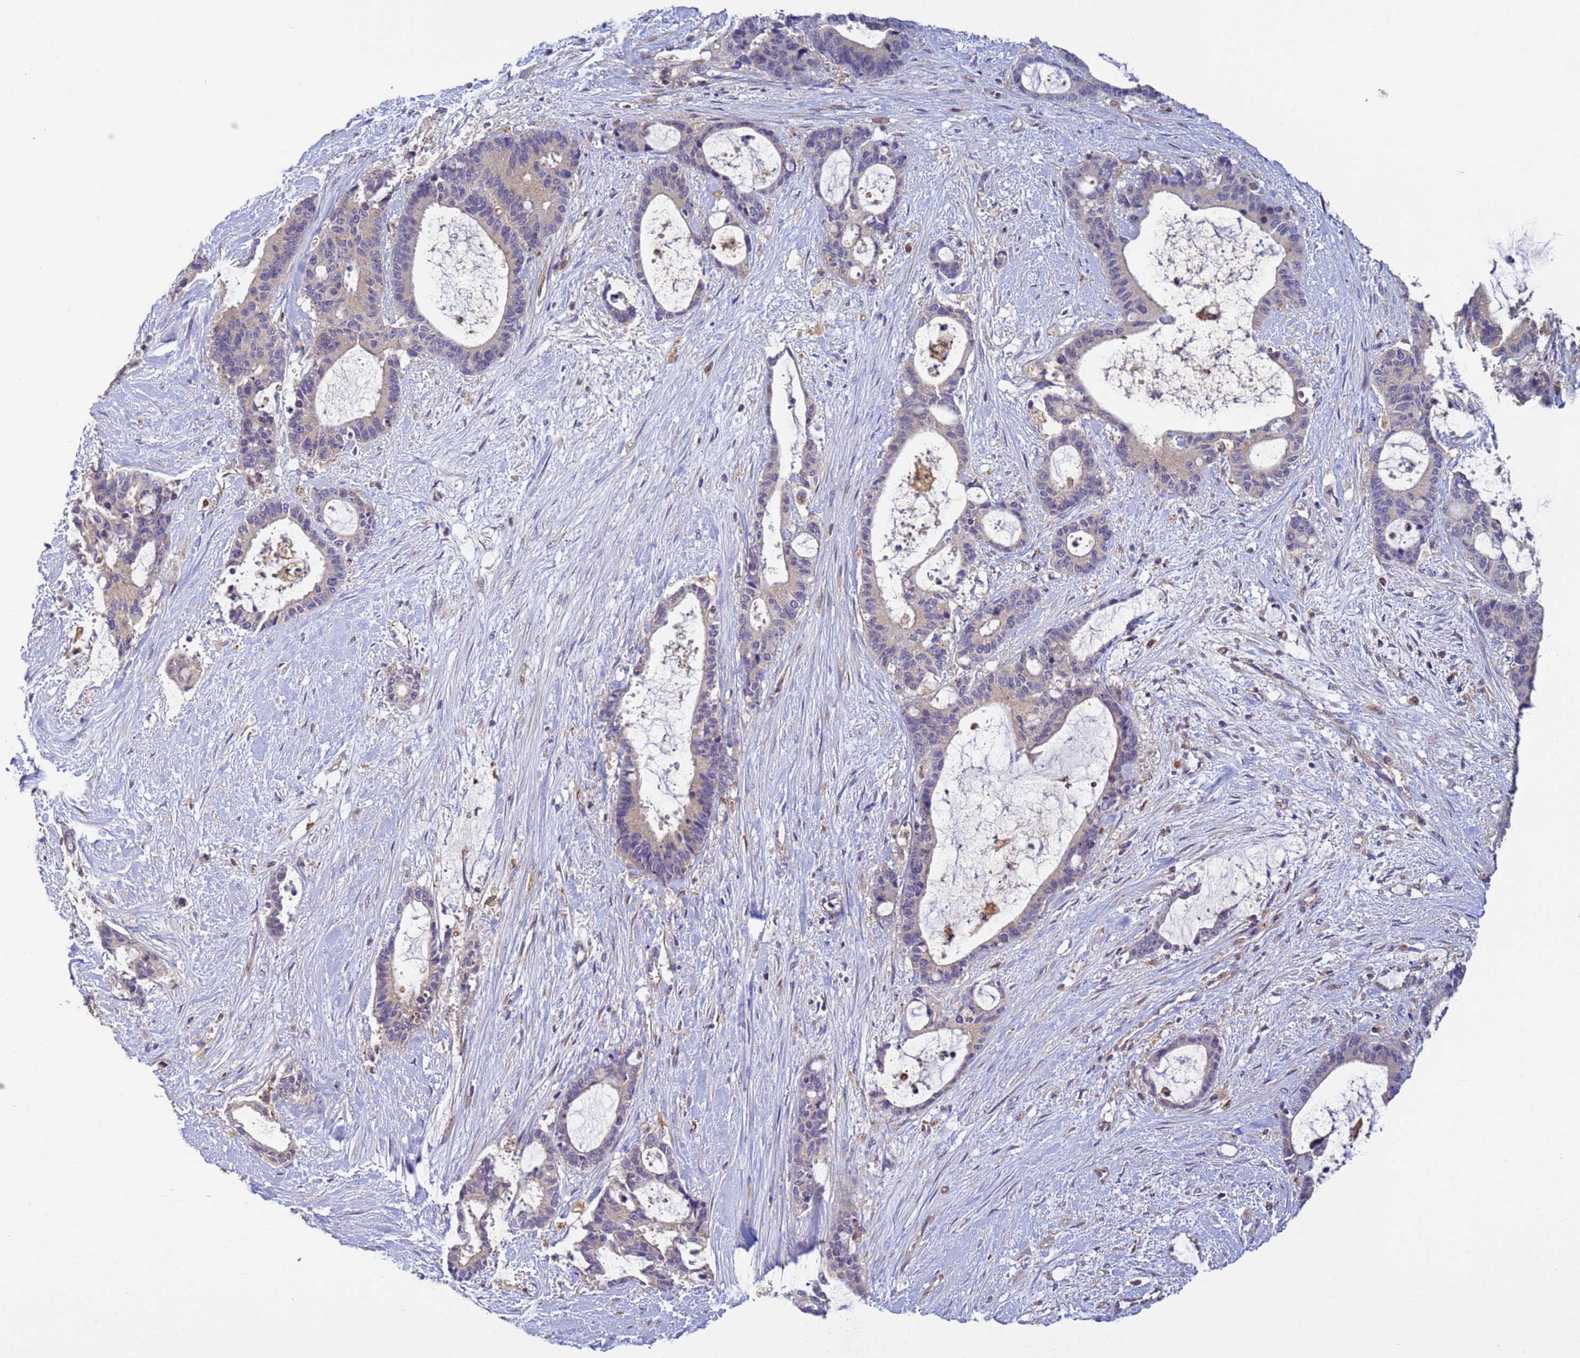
{"staining": {"intensity": "negative", "quantity": "none", "location": "none"}, "tissue": "liver cancer", "cell_type": "Tumor cells", "image_type": "cancer", "snomed": [{"axis": "morphology", "description": "Normal tissue, NOS"}, {"axis": "morphology", "description": "Cholangiocarcinoma"}, {"axis": "topography", "description": "Liver"}, {"axis": "topography", "description": "Peripheral nerve tissue"}], "caption": "Liver cancer (cholangiocarcinoma) stained for a protein using immunohistochemistry reveals no positivity tumor cells.", "gene": "RAB10", "patient": {"sex": "female", "age": 73}}